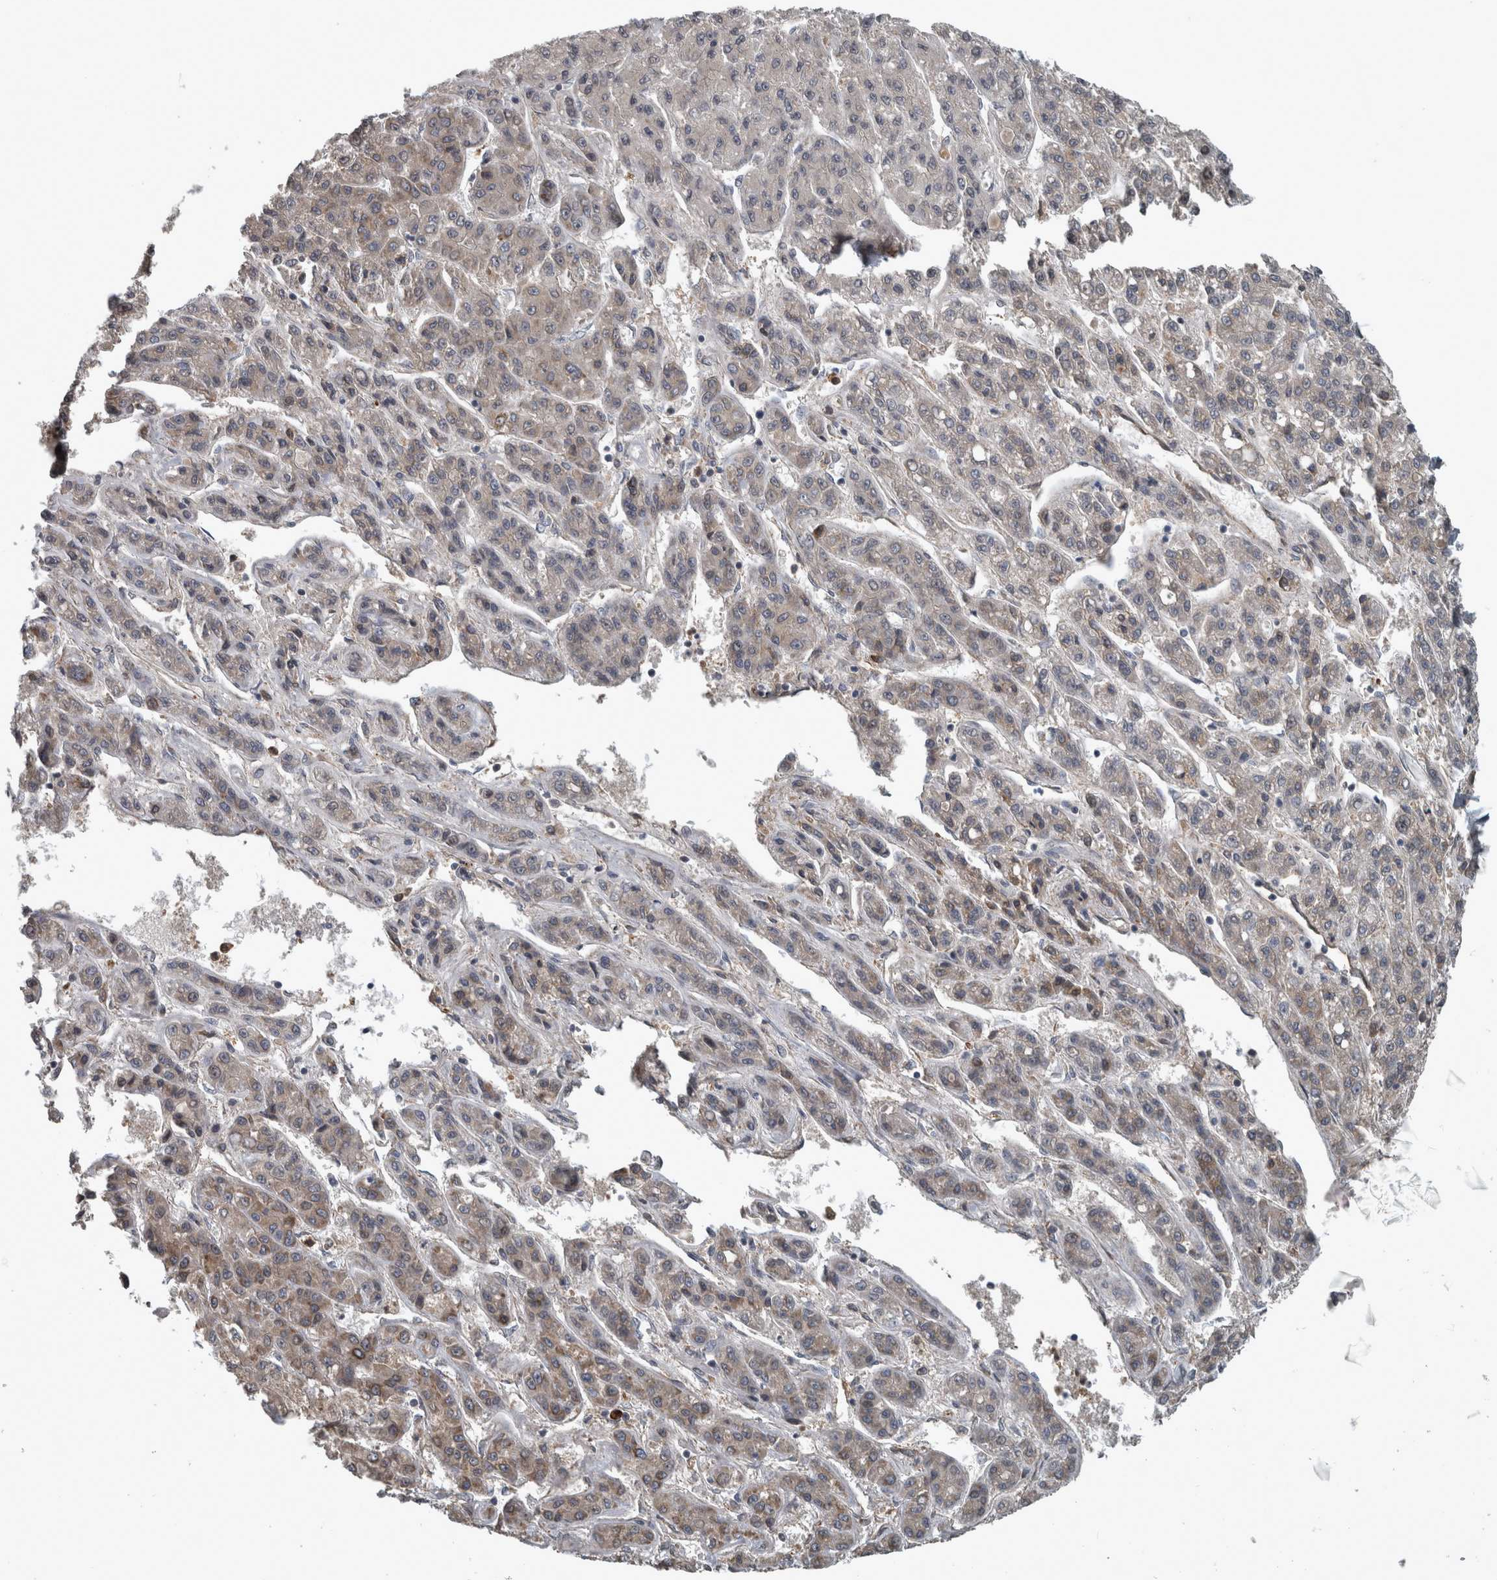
{"staining": {"intensity": "weak", "quantity": "<25%", "location": "cytoplasmic/membranous"}, "tissue": "liver cancer", "cell_type": "Tumor cells", "image_type": "cancer", "snomed": [{"axis": "morphology", "description": "Carcinoma, Hepatocellular, NOS"}, {"axis": "topography", "description": "Liver"}], "caption": "Immunohistochemical staining of hepatocellular carcinoma (liver) shows no significant staining in tumor cells.", "gene": "EXOC8", "patient": {"sex": "male", "age": 70}}